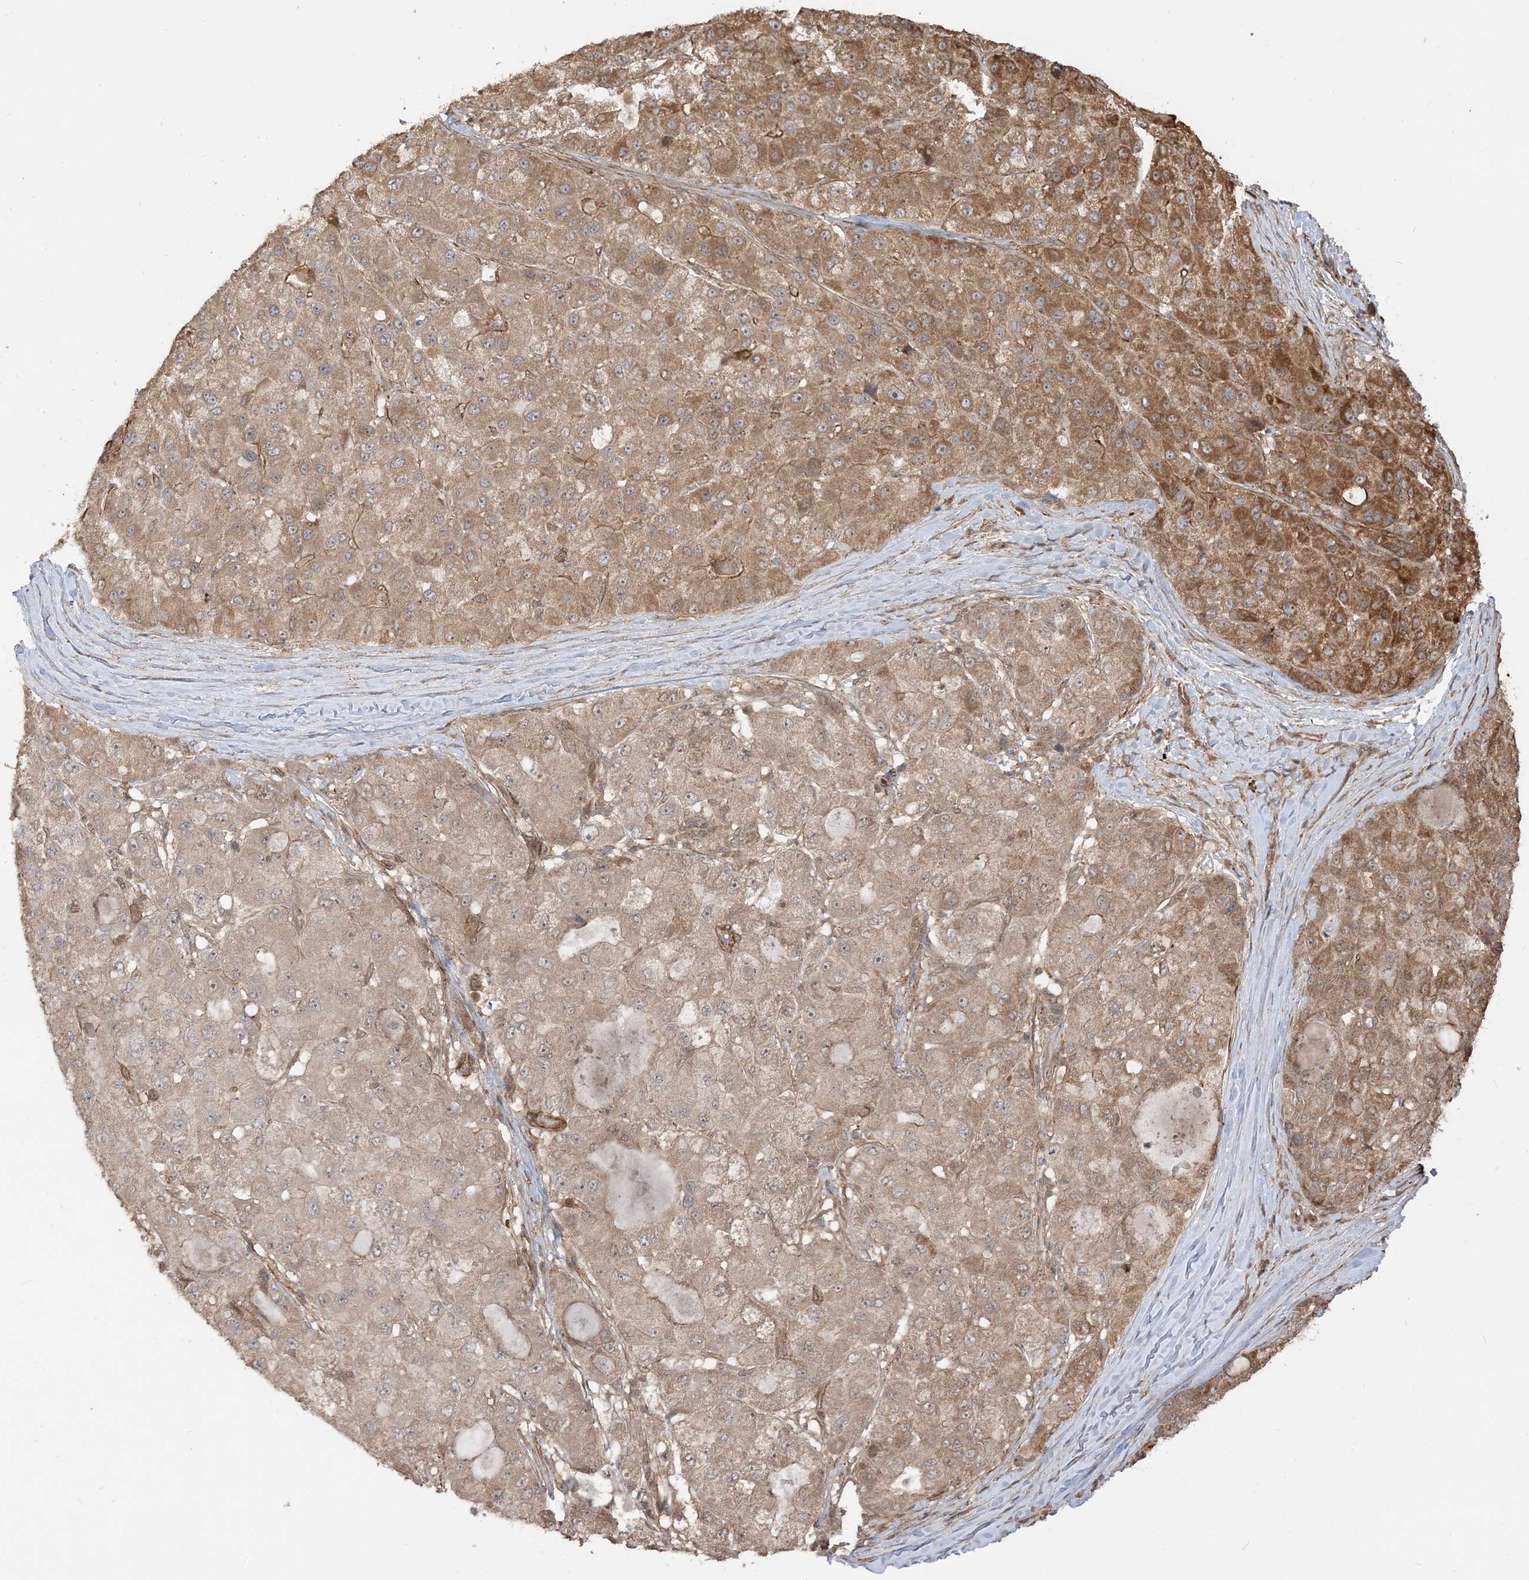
{"staining": {"intensity": "moderate", "quantity": "25%-75%", "location": "cytoplasmic/membranous"}, "tissue": "liver cancer", "cell_type": "Tumor cells", "image_type": "cancer", "snomed": [{"axis": "morphology", "description": "Carcinoma, Hepatocellular, NOS"}, {"axis": "topography", "description": "Liver"}], "caption": "Immunohistochemical staining of liver cancer (hepatocellular carcinoma) demonstrates moderate cytoplasmic/membranous protein positivity in approximately 25%-75% of tumor cells.", "gene": "TBCC", "patient": {"sex": "male", "age": 80}}